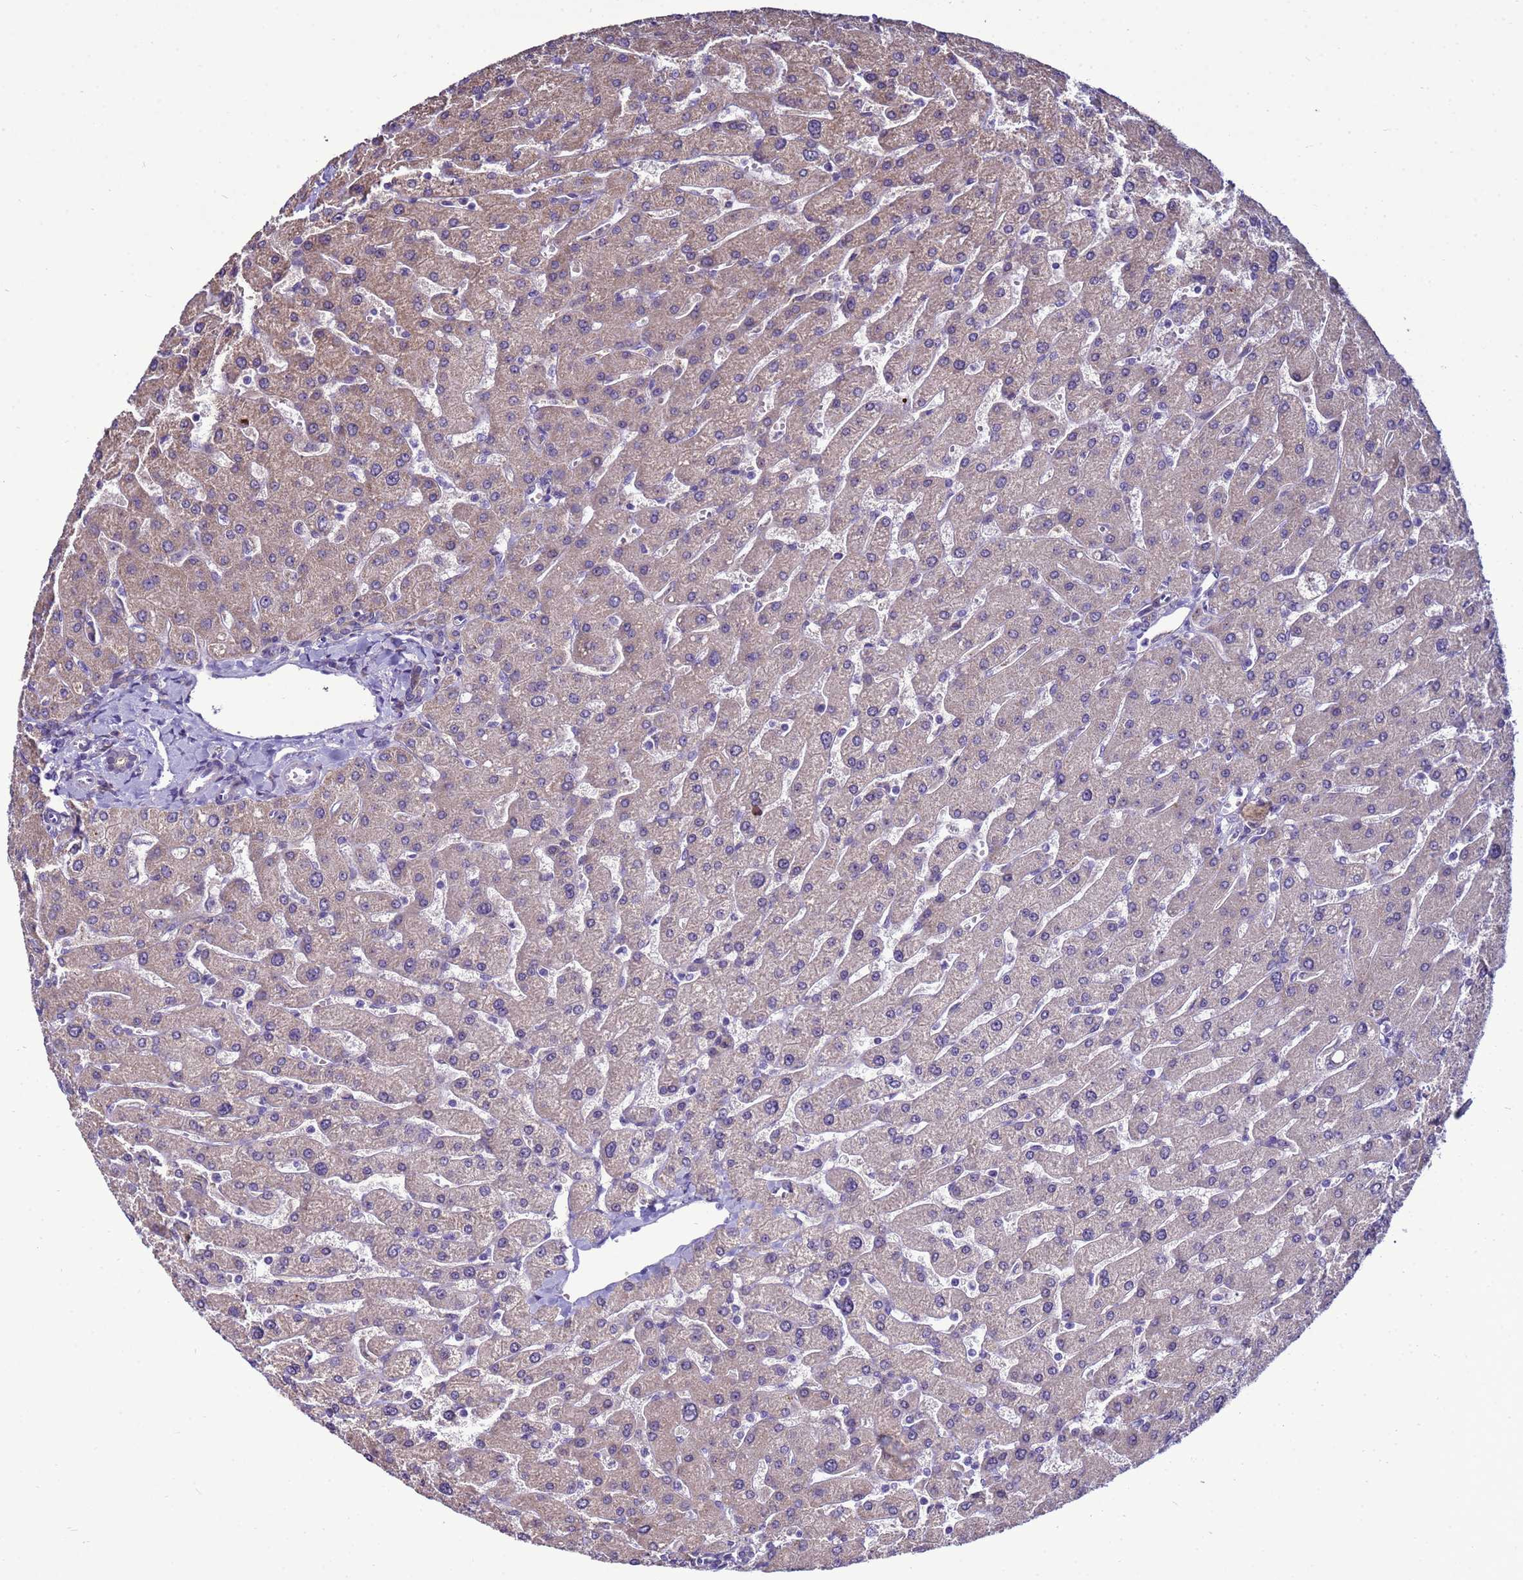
{"staining": {"intensity": "weak", "quantity": "25%-75%", "location": "cytoplasmic/membranous"}, "tissue": "liver", "cell_type": "Cholangiocytes", "image_type": "normal", "snomed": [{"axis": "morphology", "description": "Normal tissue, NOS"}, {"axis": "topography", "description": "Liver"}], "caption": "High-power microscopy captured an immunohistochemistry (IHC) histopathology image of normal liver, revealing weak cytoplasmic/membranous staining in about 25%-75% of cholangiocytes.", "gene": "NOL8", "patient": {"sex": "male", "age": 55}}